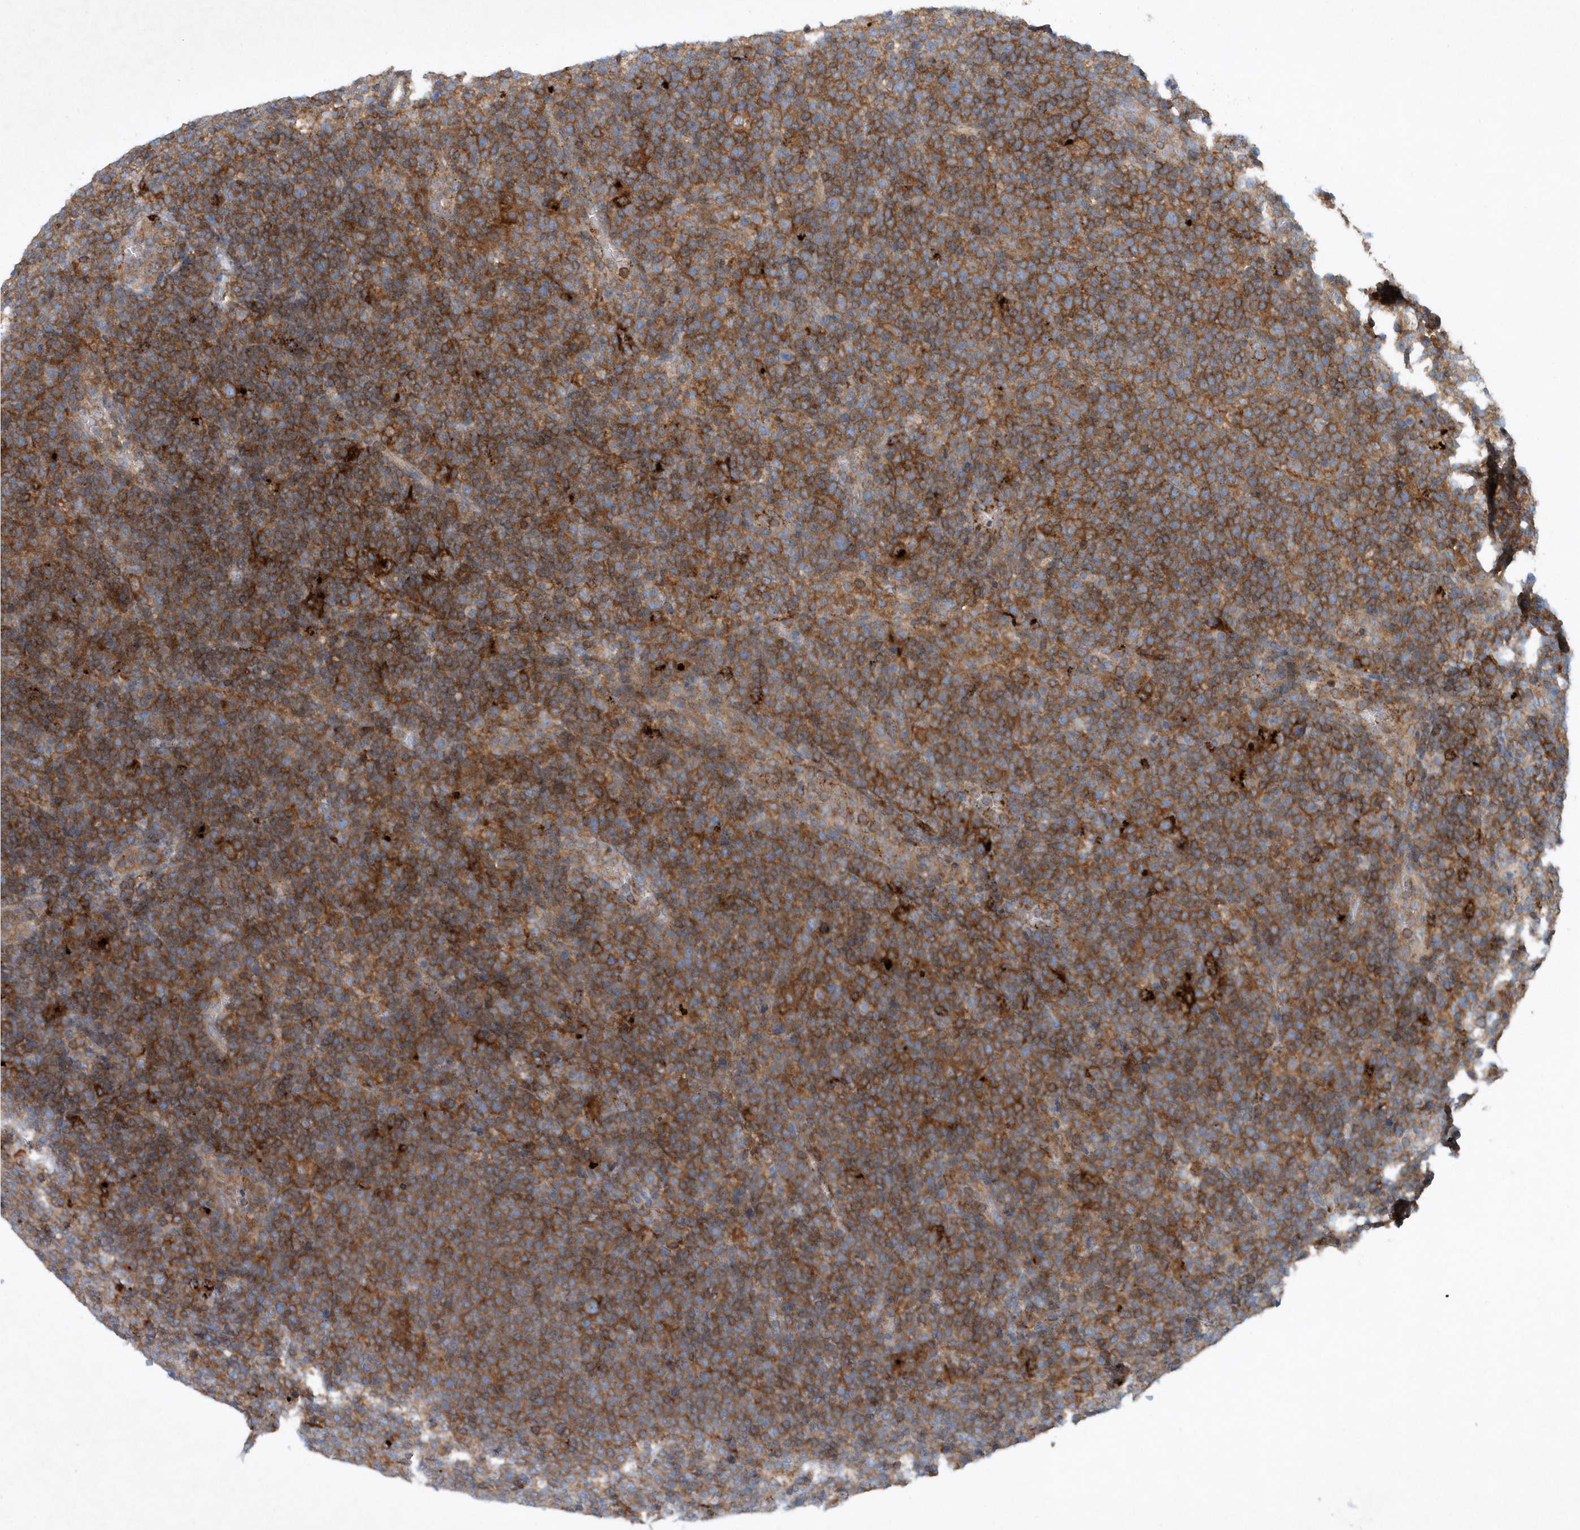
{"staining": {"intensity": "moderate", "quantity": ">75%", "location": "cytoplasmic/membranous"}, "tissue": "lymphoma", "cell_type": "Tumor cells", "image_type": "cancer", "snomed": [{"axis": "morphology", "description": "Malignant lymphoma, non-Hodgkin's type, High grade"}, {"axis": "topography", "description": "Lymph node"}], "caption": "IHC staining of malignant lymphoma, non-Hodgkin's type (high-grade), which reveals medium levels of moderate cytoplasmic/membranous staining in approximately >75% of tumor cells indicating moderate cytoplasmic/membranous protein expression. The staining was performed using DAB (3,3'-diaminobenzidine) (brown) for protein detection and nuclei were counterstained in hematoxylin (blue).", "gene": "P2RY10", "patient": {"sex": "male", "age": 61}}